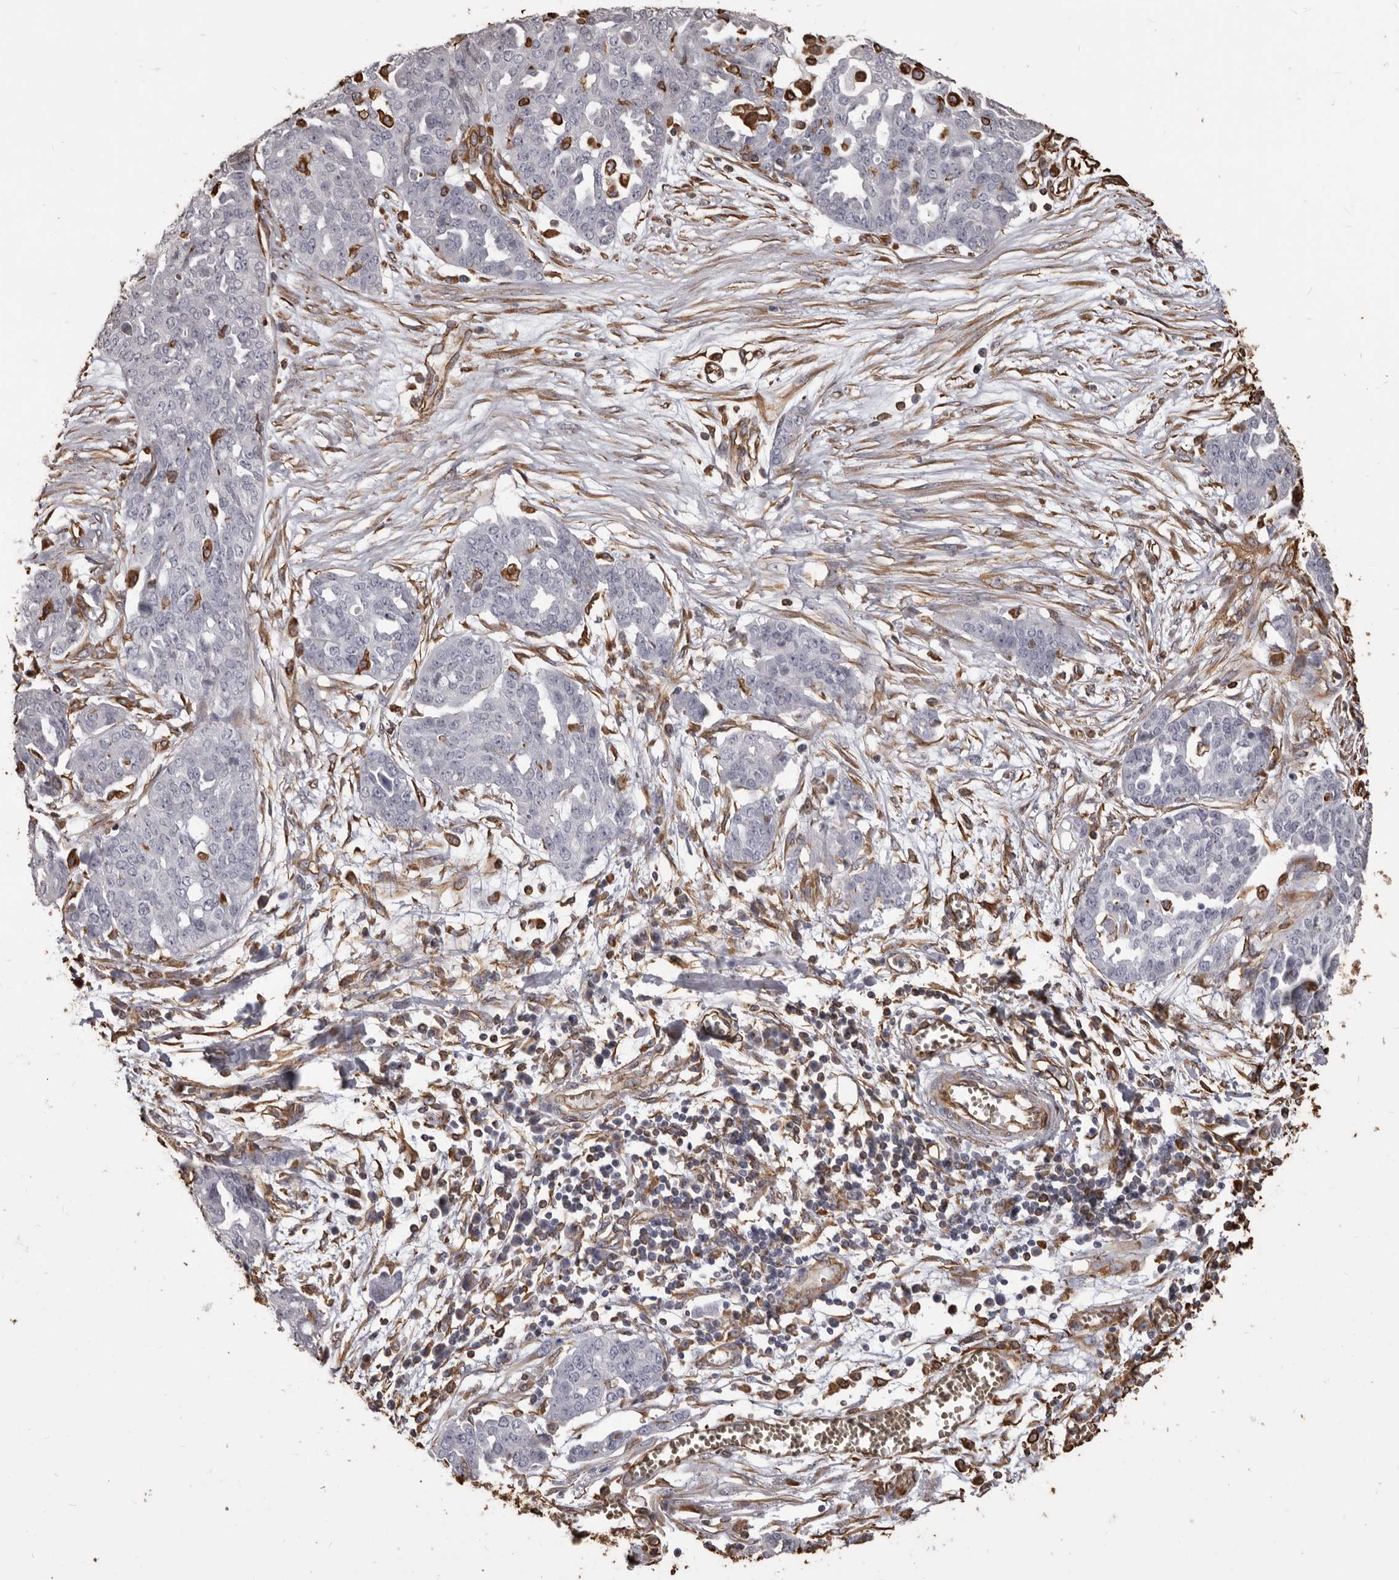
{"staining": {"intensity": "negative", "quantity": "none", "location": "none"}, "tissue": "ovarian cancer", "cell_type": "Tumor cells", "image_type": "cancer", "snomed": [{"axis": "morphology", "description": "Cystadenocarcinoma, serous, NOS"}, {"axis": "topography", "description": "Soft tissue"}, {"axis": "topography", "description": "Ovary"}], "caption": "Ovarian serous cystadenocarcinoma was stained to show a protein in brown. There is no significant positivity in tumor cells. Brightfield microscopy of IHC stained with DAB (3,3'-diaminobenzidine) (brown) and hematoxylin (blue), captured at high magnification.", "gene": "MTURN", "patient": {"sex": "female", "age": 57}}